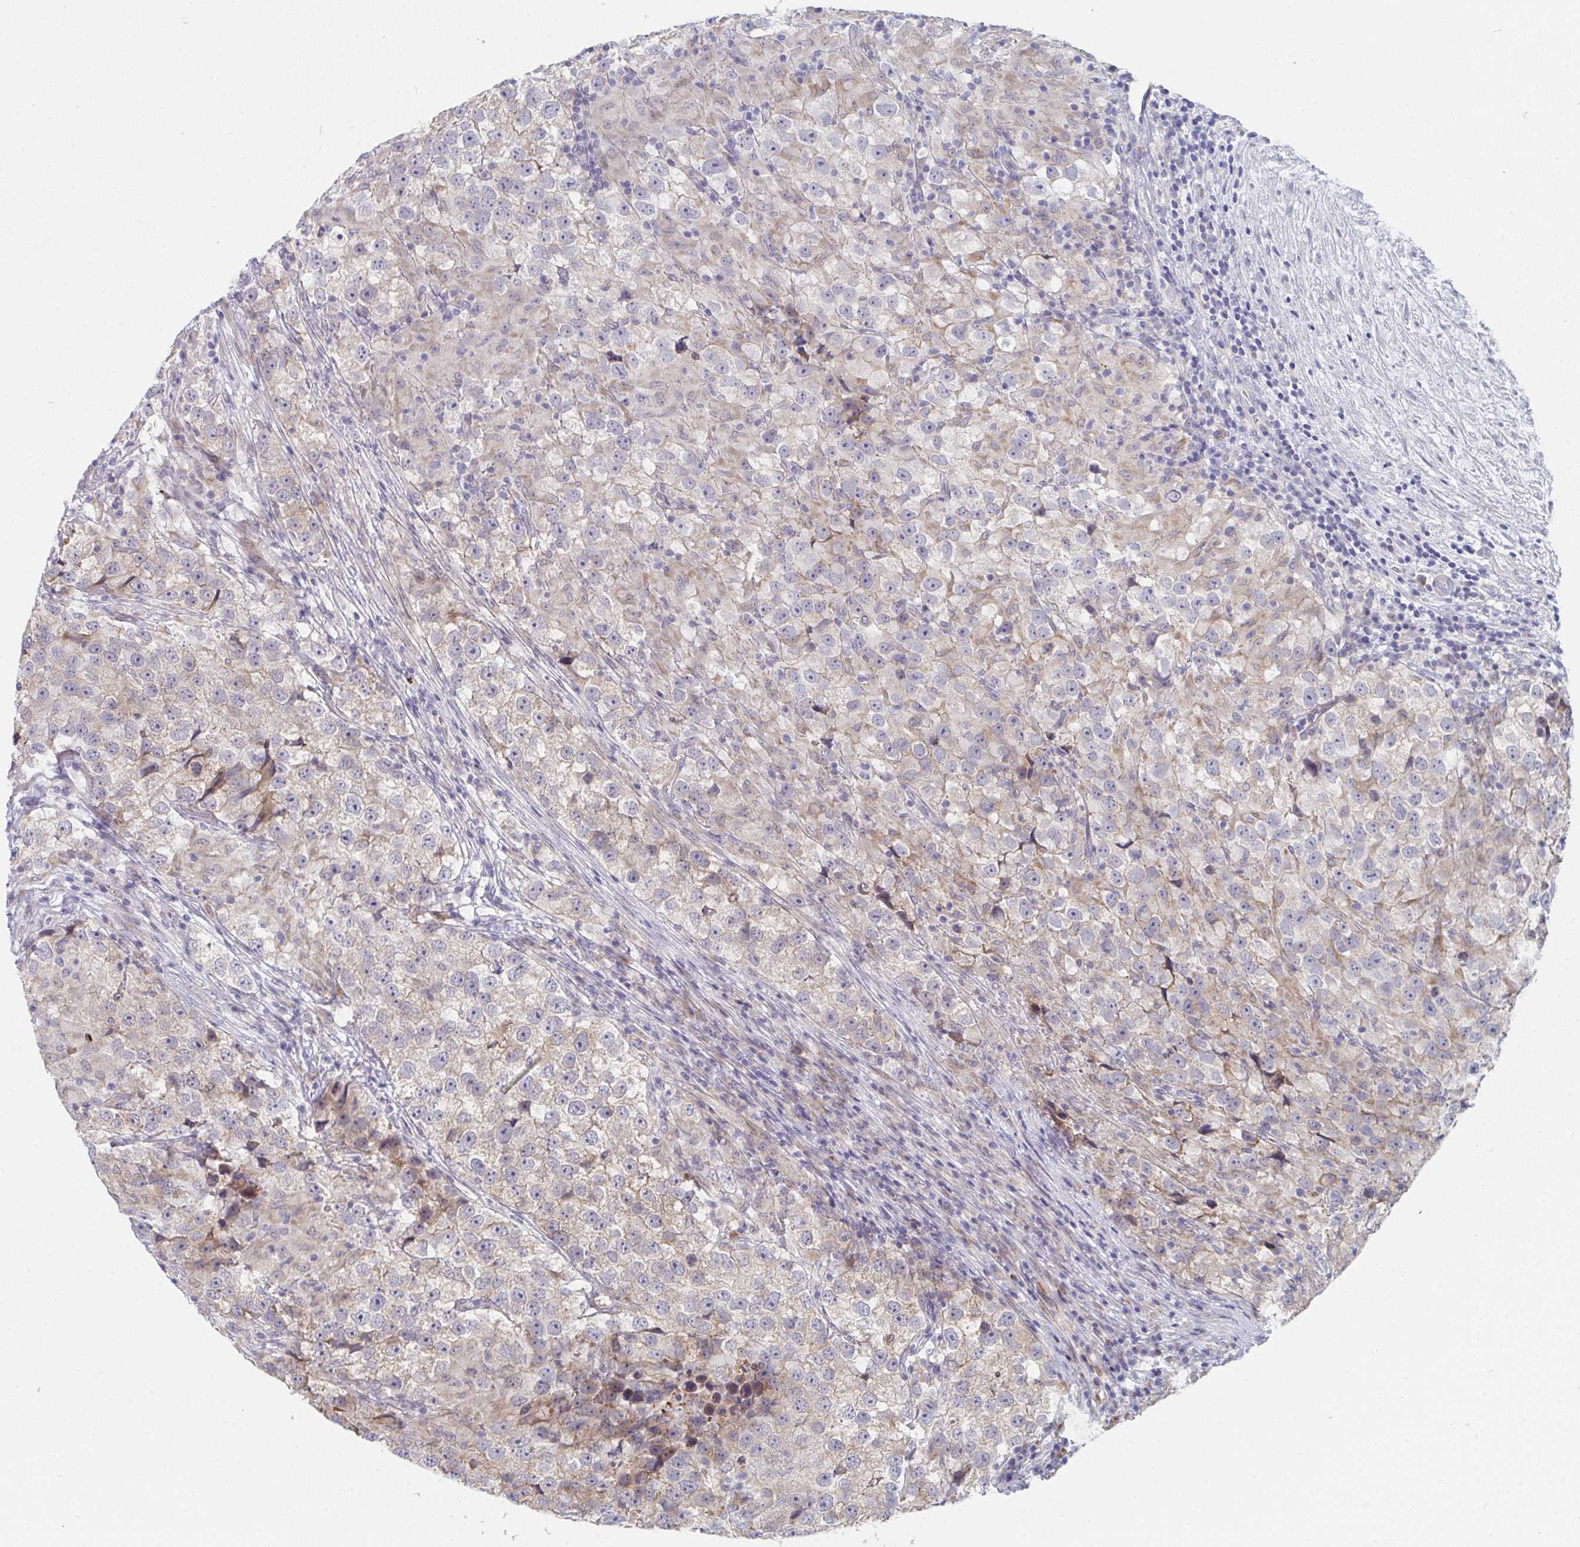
{"staining": {"intensity": "weak", "quantity": "25%-75%", "location": "cytoplasmic/membranous"}, "tissue": "testis cancer", "cell_type": "Tumor cells", "image_type": "cancer", "snomed": [{"axis": "morphology", "description": "Seminoma, NOS"}, {"axis": "topography", "description": "Testis"}], "caption": "IHC of testis seminoma demonstrates low levels of weak cytoplasmic/membranous positivity in approximately 25%-75% of tumor cells.", "gene": "VWDE", "patient": {"sex": "male", "age": 46}}